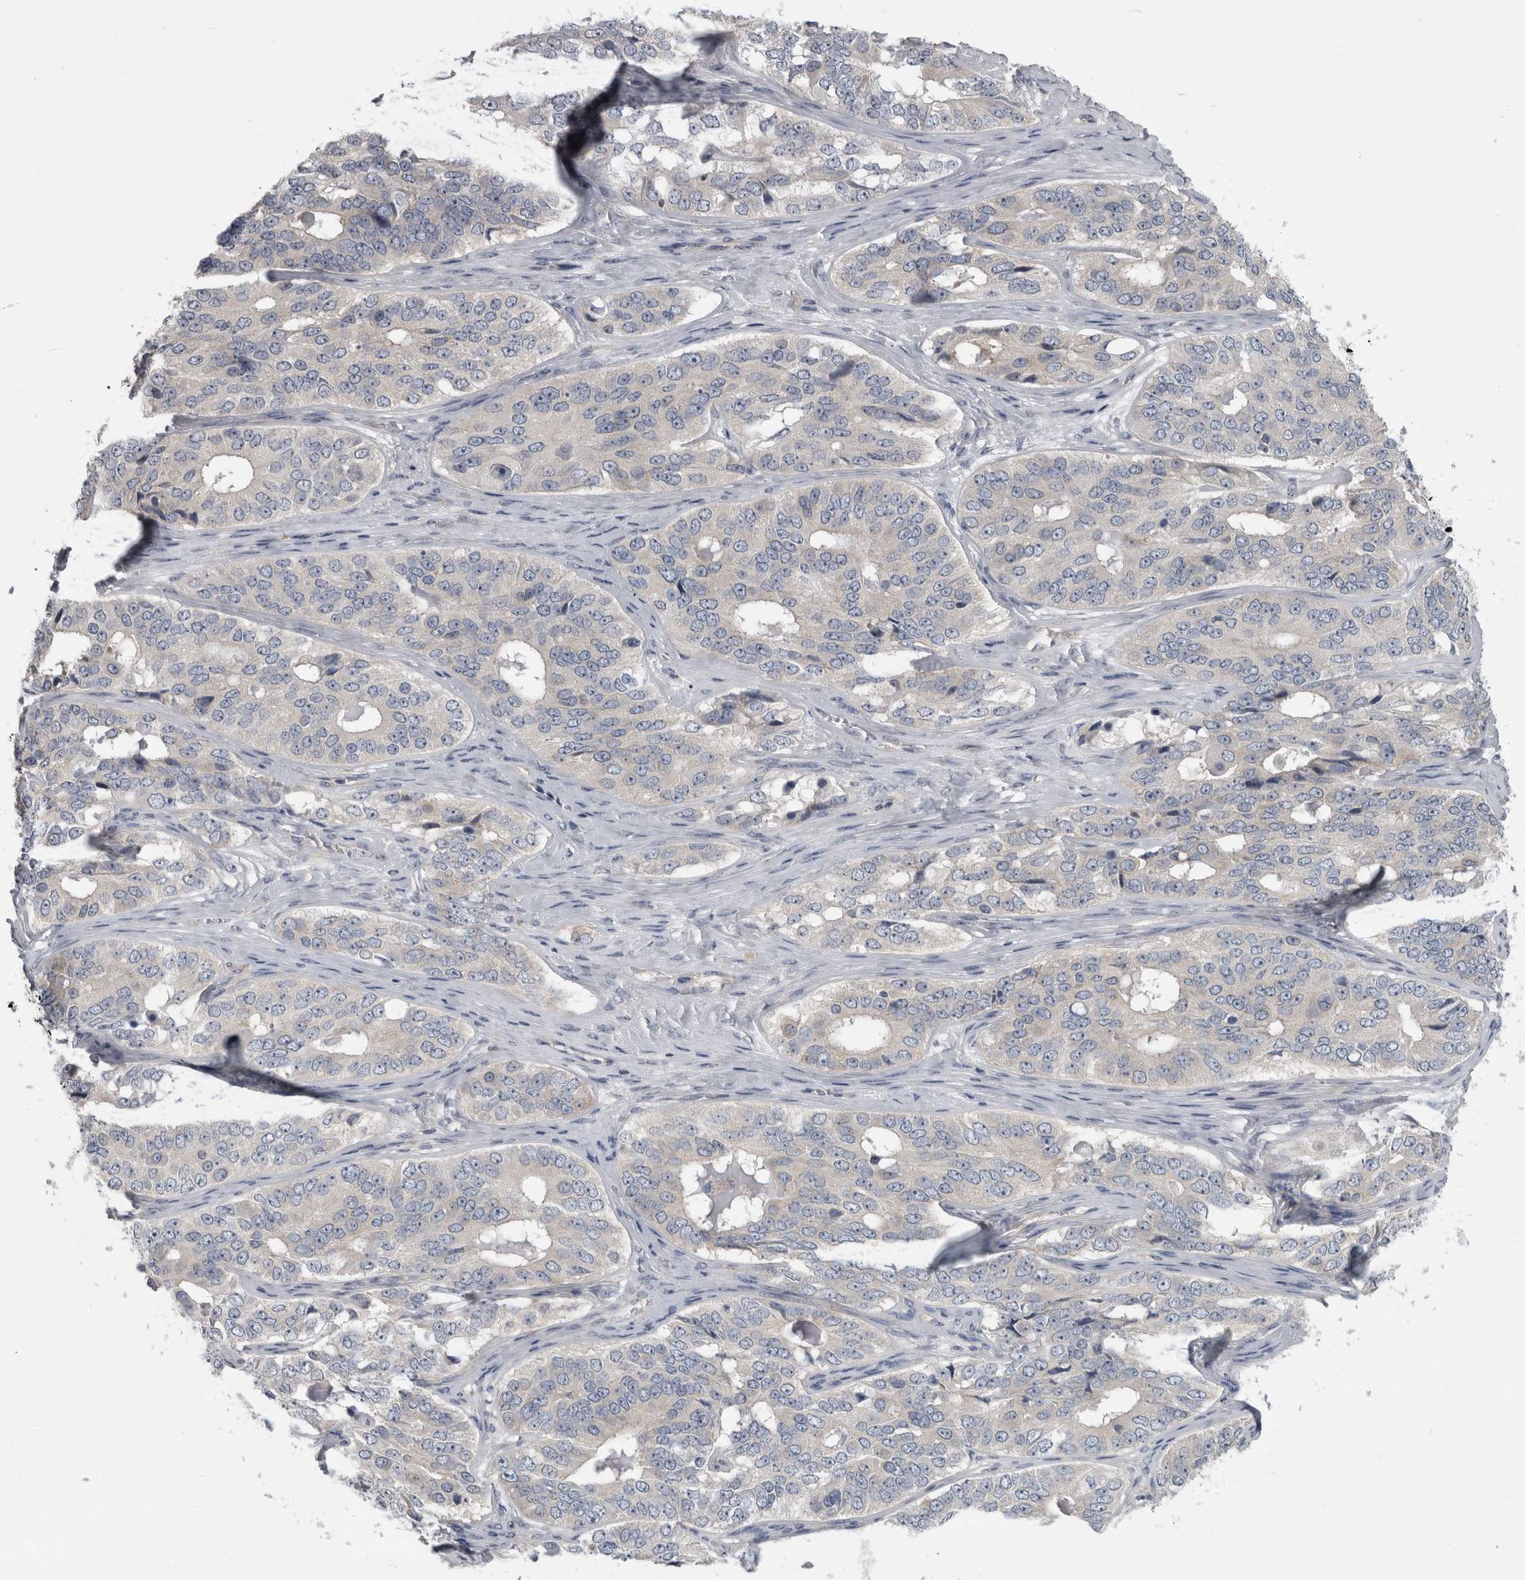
{"staining": {"intensity": "negative", "quantity": "none", "location": "none"}, "tissue": "ovarian cancer", "cell_type": "Tumor cells", "image_type": "cancer", "snomed": [{"axis": "morphology", "description": "Carcinoma, endometroid"}, {"axis": "topography", "description": "Ovary"}], "caption": "IHC photomicrograph of neoplastic tissue: ovarian cancer (endometroid carcinoma) stained with DAB demonstrates no significant protein expression in tumor cells. The staining is performed using DAB (3,3'-diaminobenzidine) brown chromogen with nuclei counter-stained in using hematoxylin.", "gene": "PRRC2C", "patient": {"sex": "female", "age": 51}}